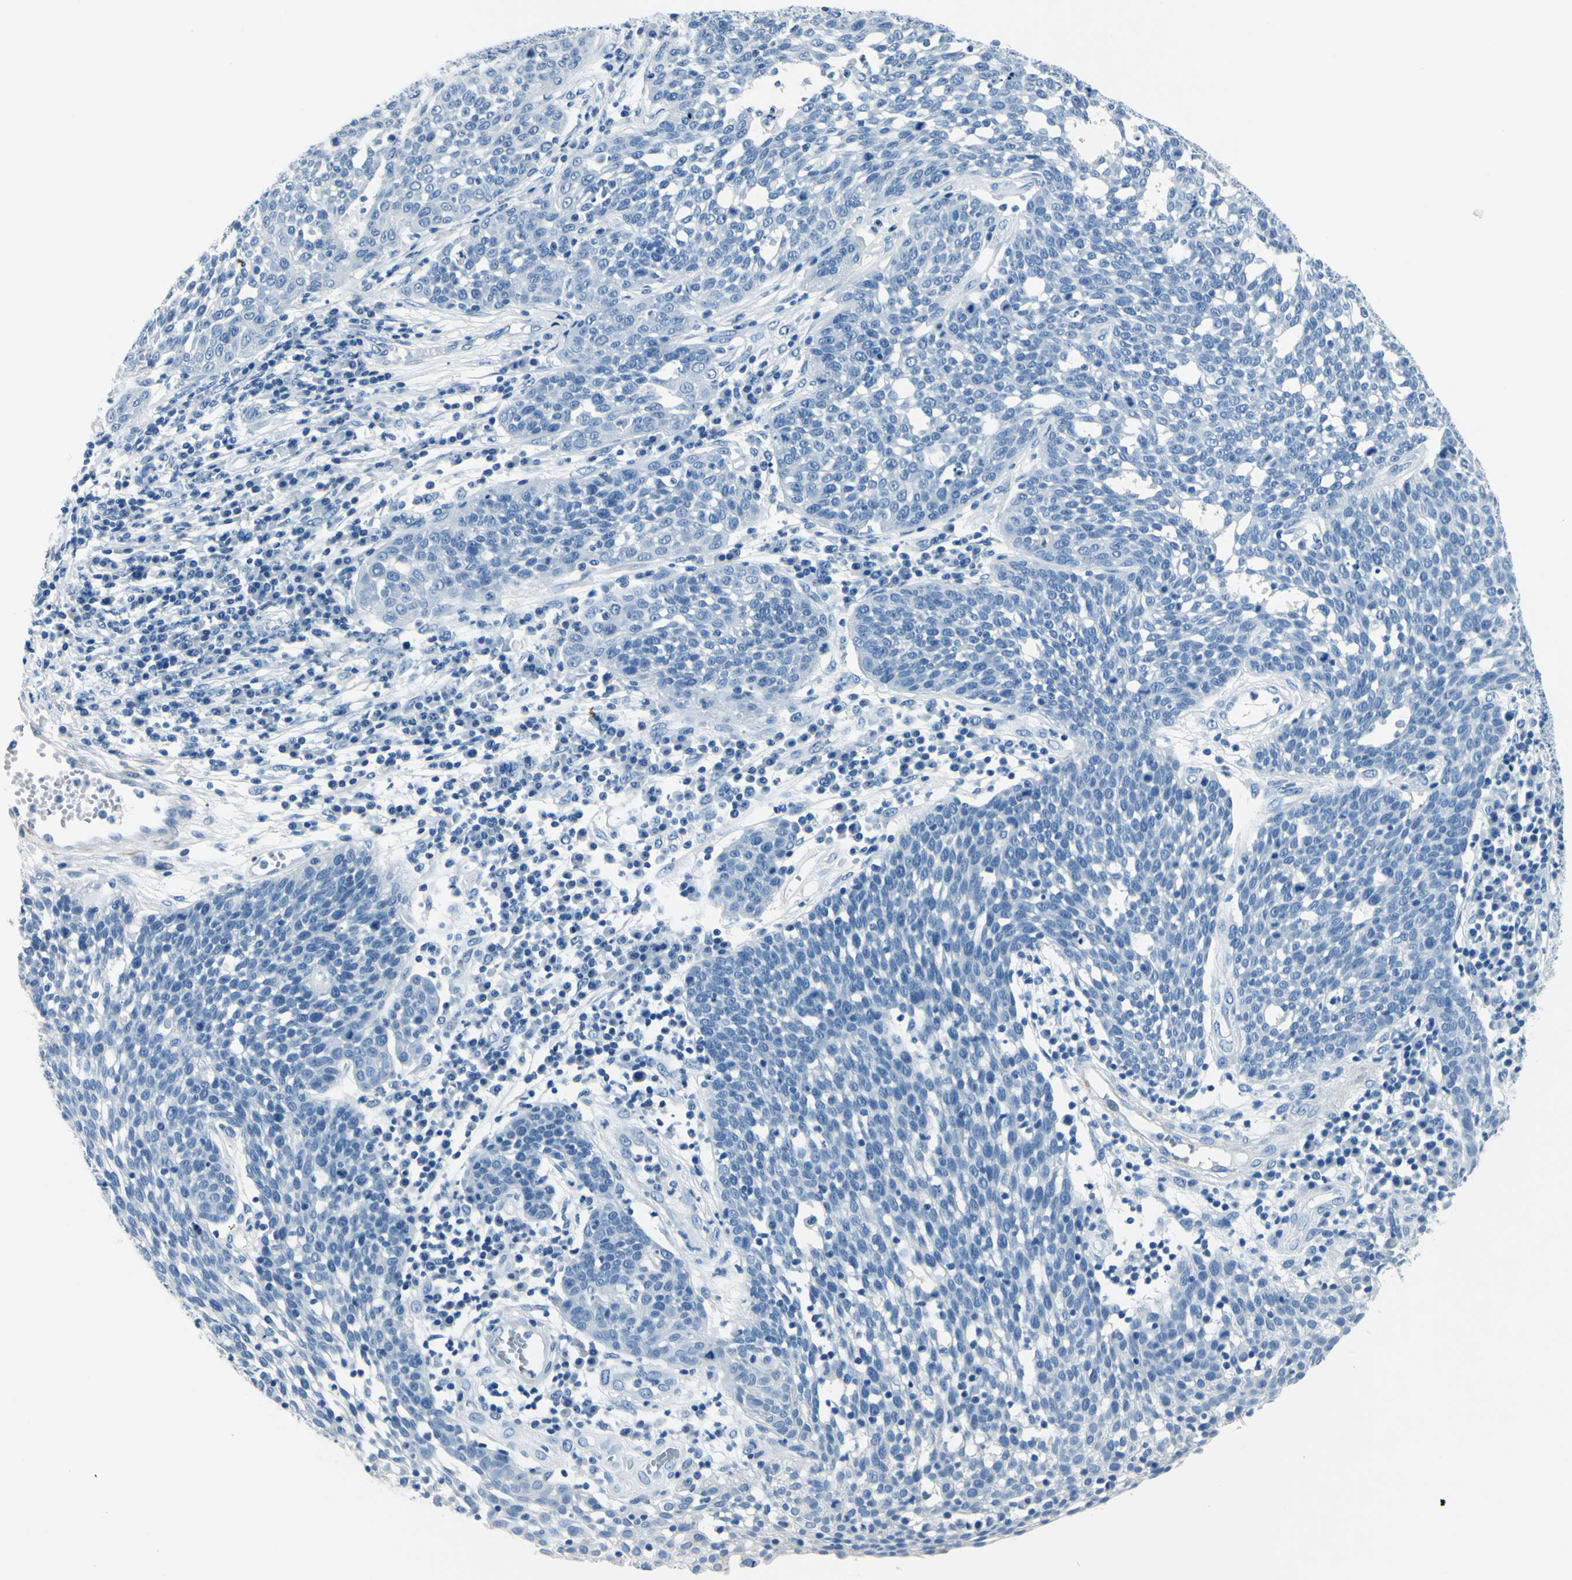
{"staining": {"intensity": "negative", "quantity": "none", "location": "none"}, "tissue": "cervical cancer", "cell_type": "Tumor cells", "image_type": "cancer", "snomed": [{"axis": "morphology", "description": "Squamous cell carcinoma, NOS"}, {"axis": "topography", "description": "Cervix"}], "caption": "Immunohistochemical staining of human cervical cancer shows no significant staining in tumor cells. (DAB (3,3'-diaminobenzidine) IHC, high magnification).", "gene": "CDH15", "patient": {"sex": "female", "age": 34}}